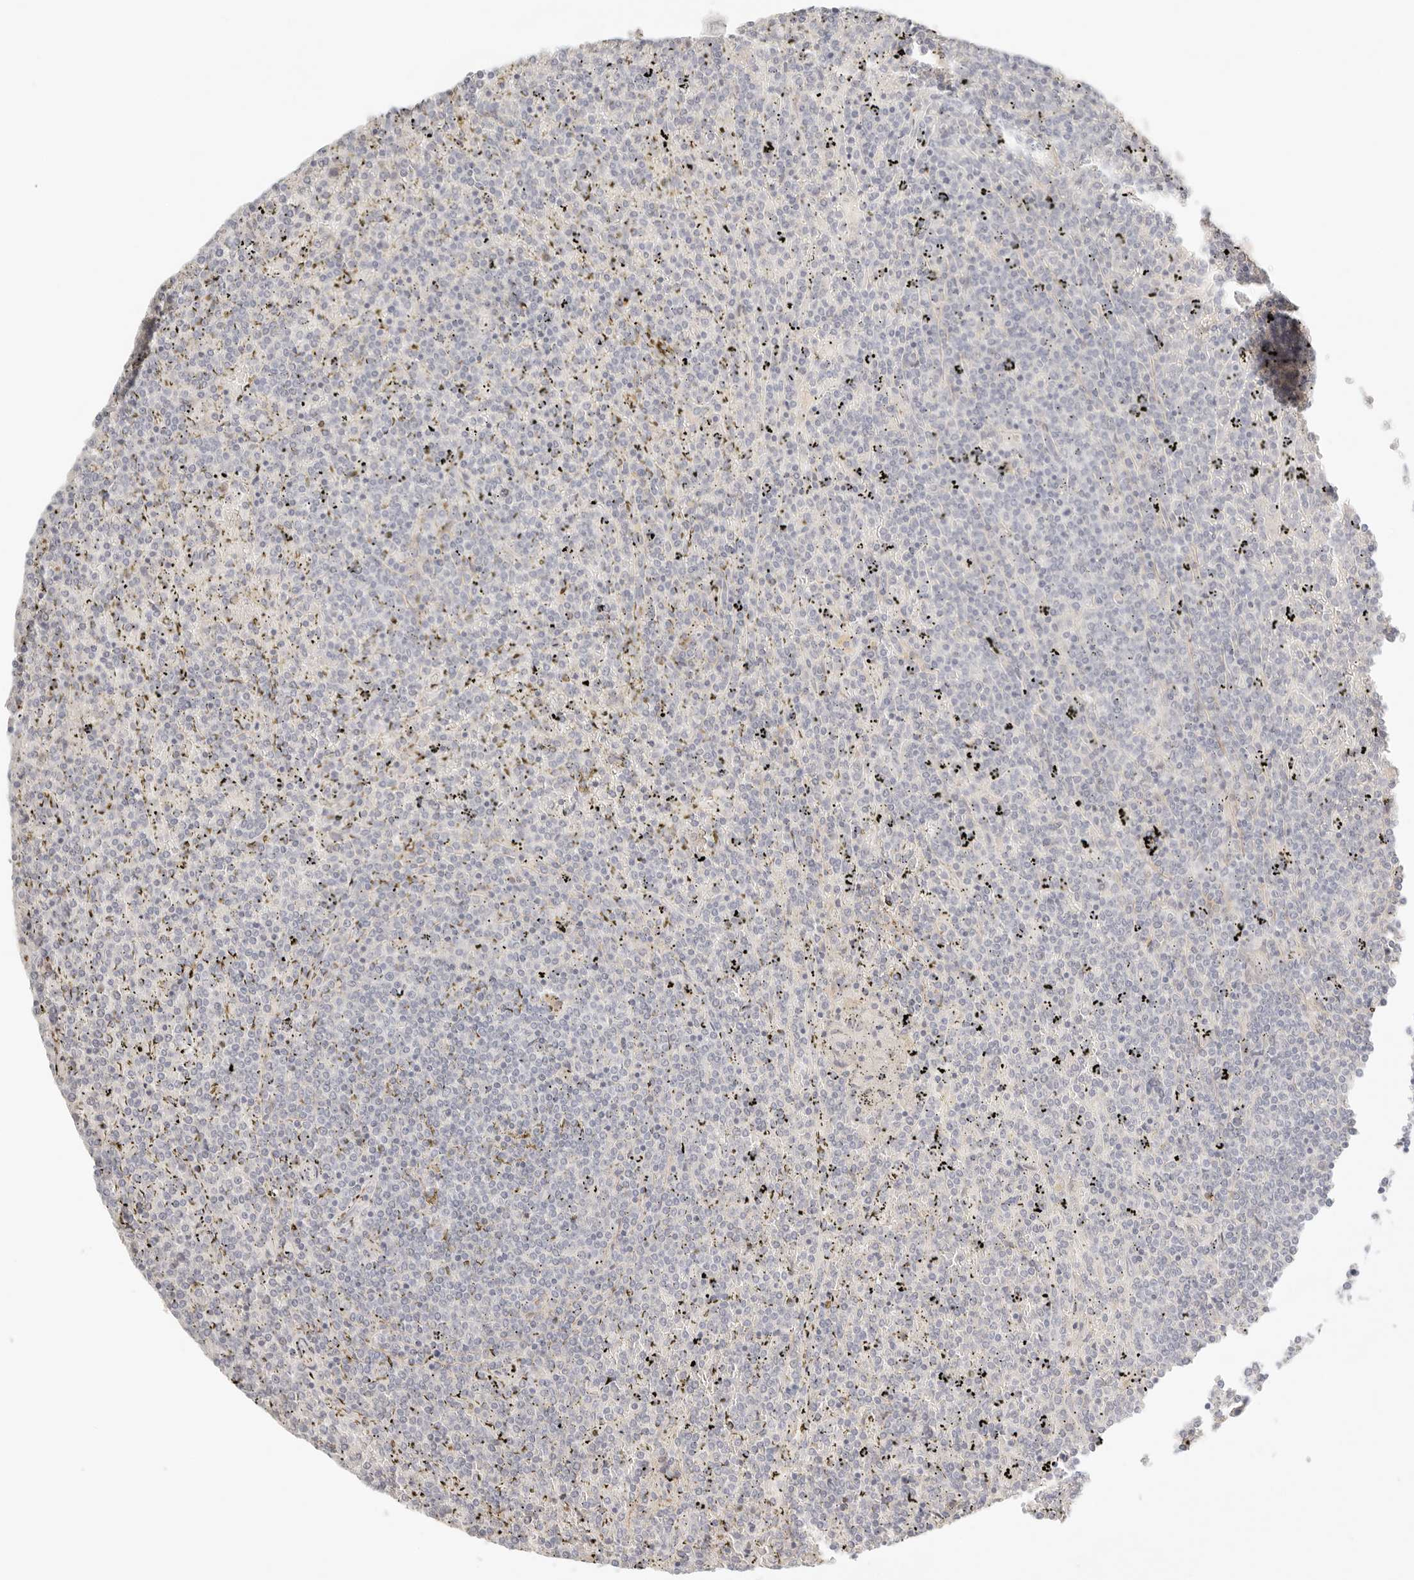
{"staining": {"intensity": "negative", "quantity": "none", "location": "none"}, "tissue": "lymphoma", "cell_type": "Tumor cells", "image_type": "cancer", "snomed": [{"axis": "morphology", "description": "Malignant lymphoma, non-Hodgkin's type, Low grade"}, {"axis": "topography", "description": "Spleen"}], "caption": "Immunohistochemical staining of human low-grade malignant lymphoma, non-Hodgkin's type exhibits no significant staining in tumor cells.", "gene": "CEP120", "patient": {"sex": "female", "age": 19}}